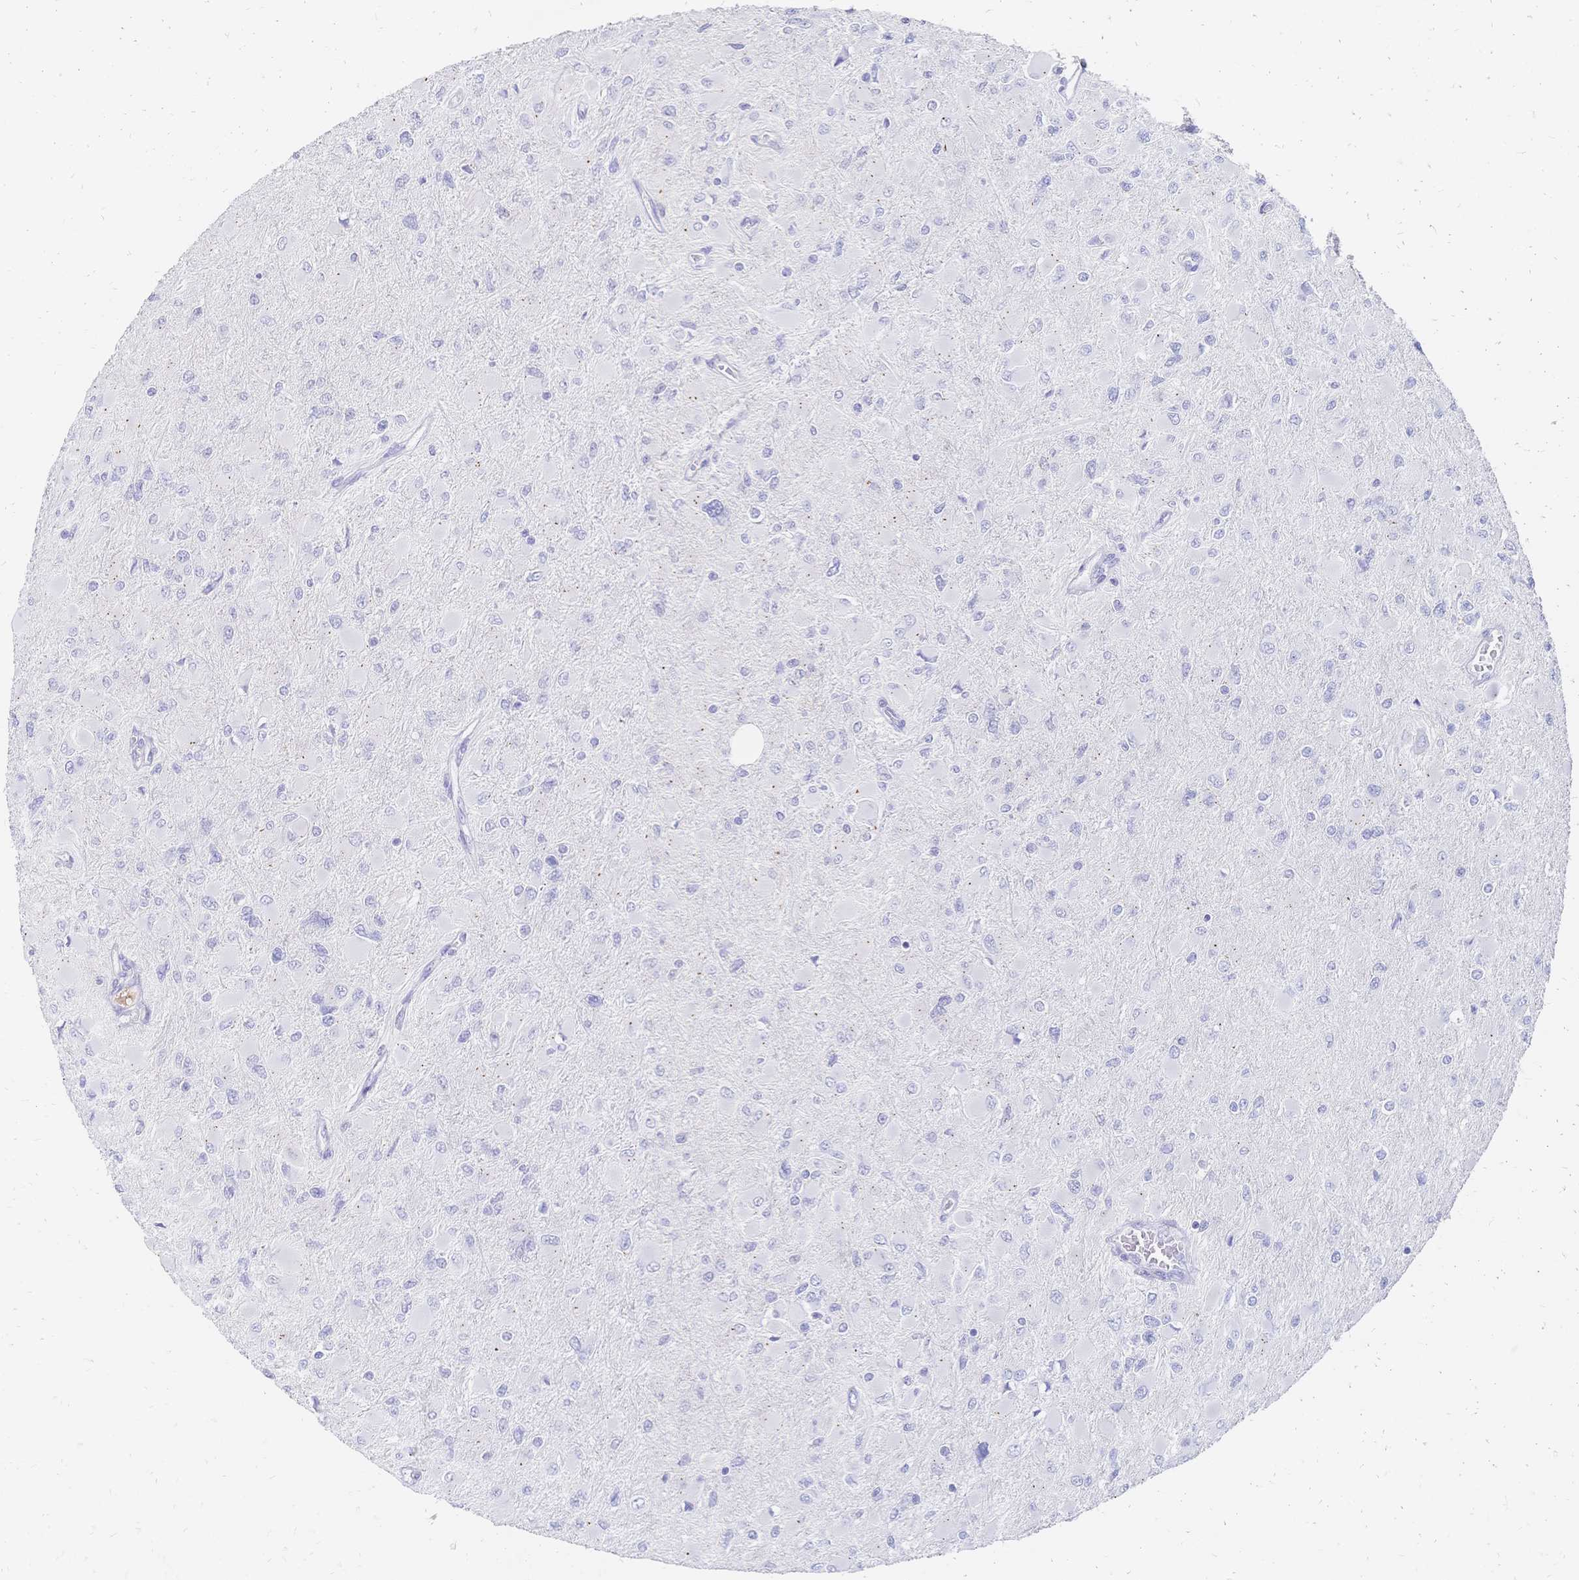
{"staining": {"intensity": "negative", "quantity": "none", "location": "none"}, "tissue": "glioma", "cell_type": "Tumor cells", "image_type": "cancer", "snomed": [{"axis": "morphology", "description": "Glioma, malignant, High grade"}, {"axis": "topography", "description": "Cerebral cortex"}], "caption": "Immunohistochemistry photomicrograph of neoplastic tissue: high-grade glioma (malignant) stained with DAB (3,3'-diaminobenzidine) displays no significant protein positivity in tumor cells.", "gene": "PSORS1C2", "patient": {"sex": "female", "age": 36}}